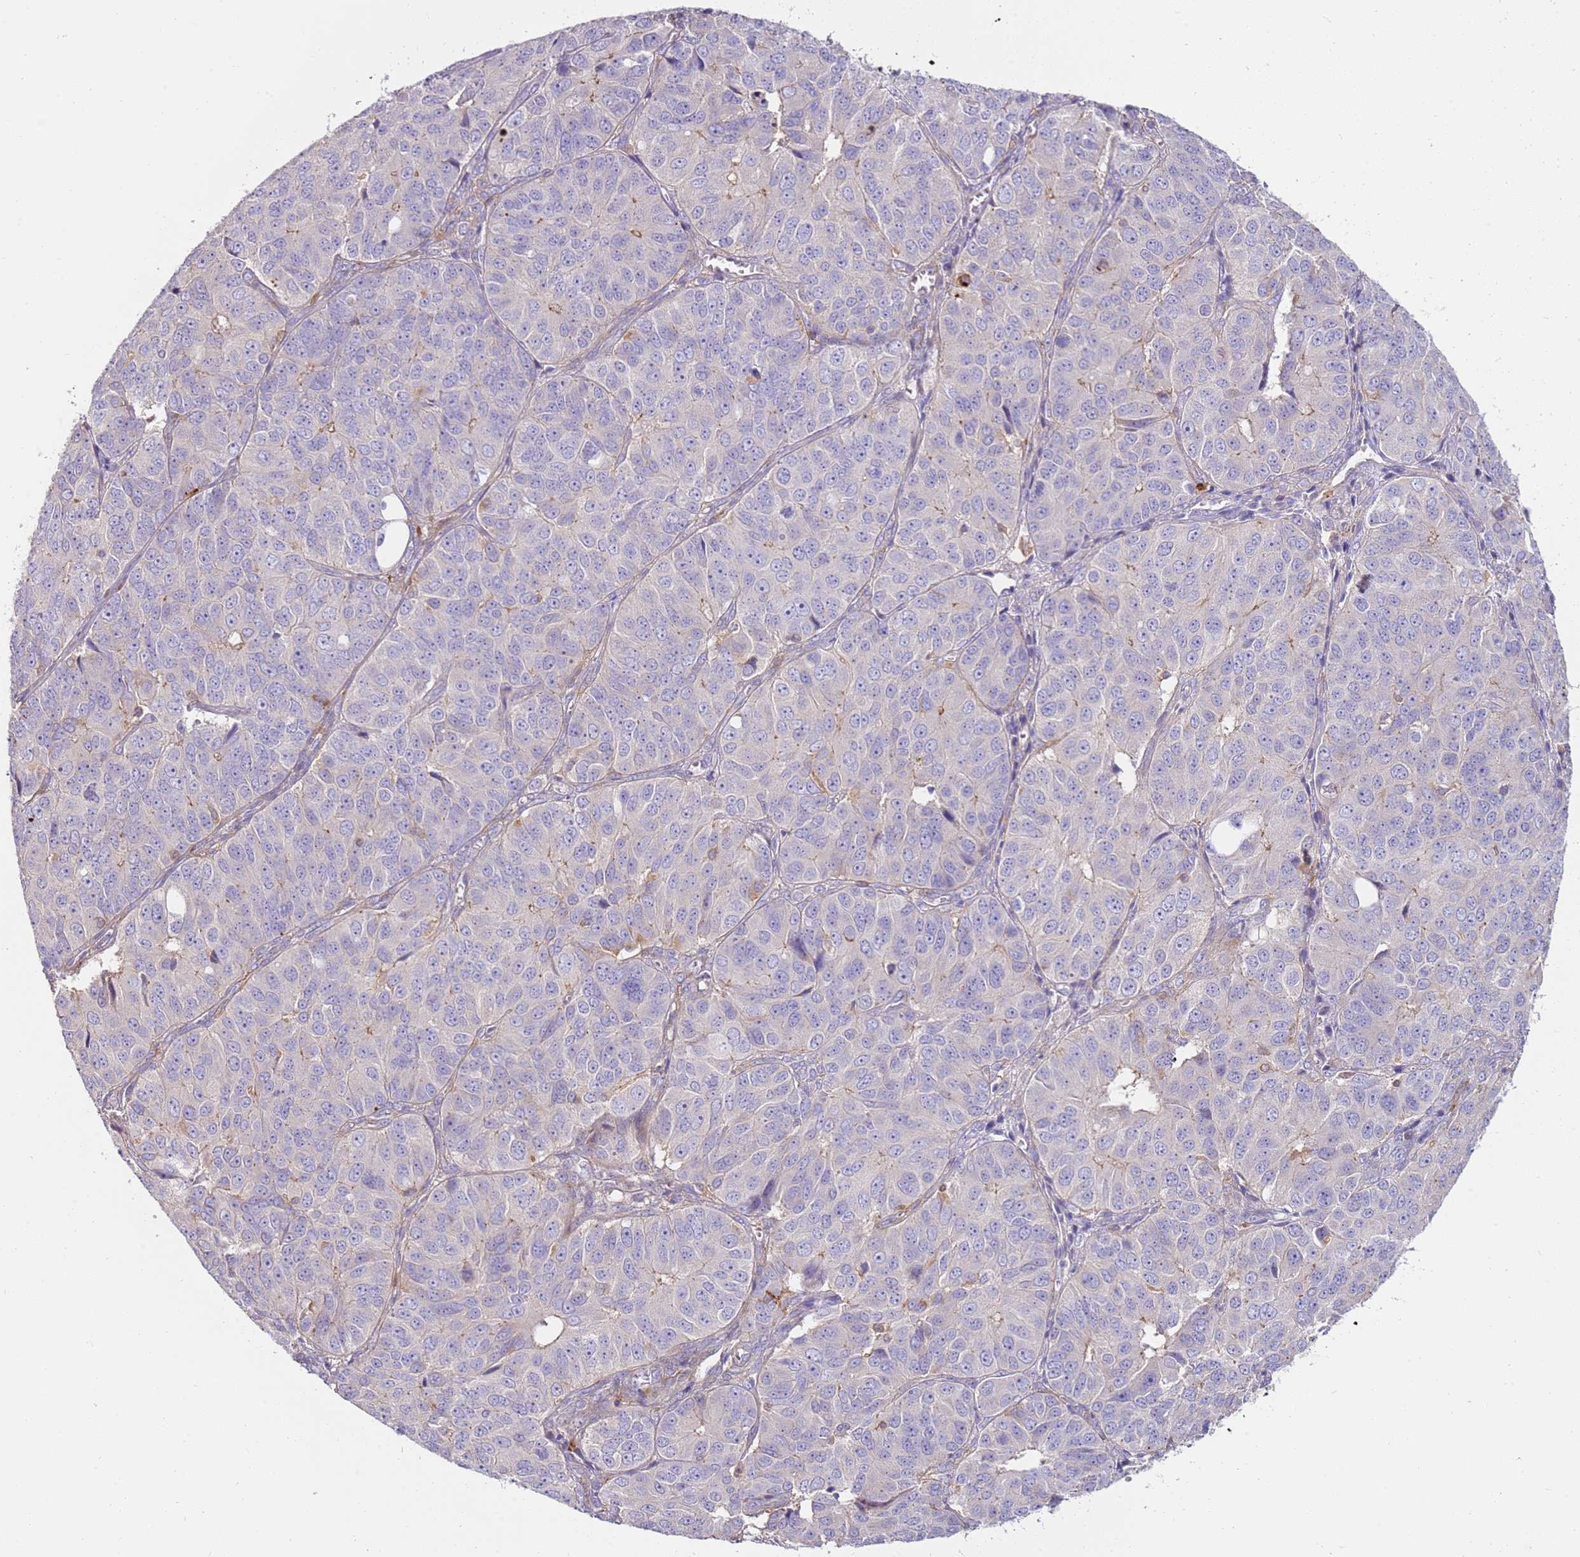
{"staining": {"intensity": "negative", "quantity": "none", "location": "none"}, "tissue": "ovarian cancer", "cell_type": "Tumor cells", "image_type": "cancer", "snomed": [{"axis": "morphology", "description": "Carcinoma, endometroid"}, {"axis": "topography", "description": "Ovary"}], "caption": "A histopathology image of endometroid carcinoma (ovarian) stained for a protein shows no brown staining in tumor cells. (Immunohistochemistry, brightfield microscopy, high magnification).", "gene": "FPR1", "patient": {"sex": "female", "age": 51}}